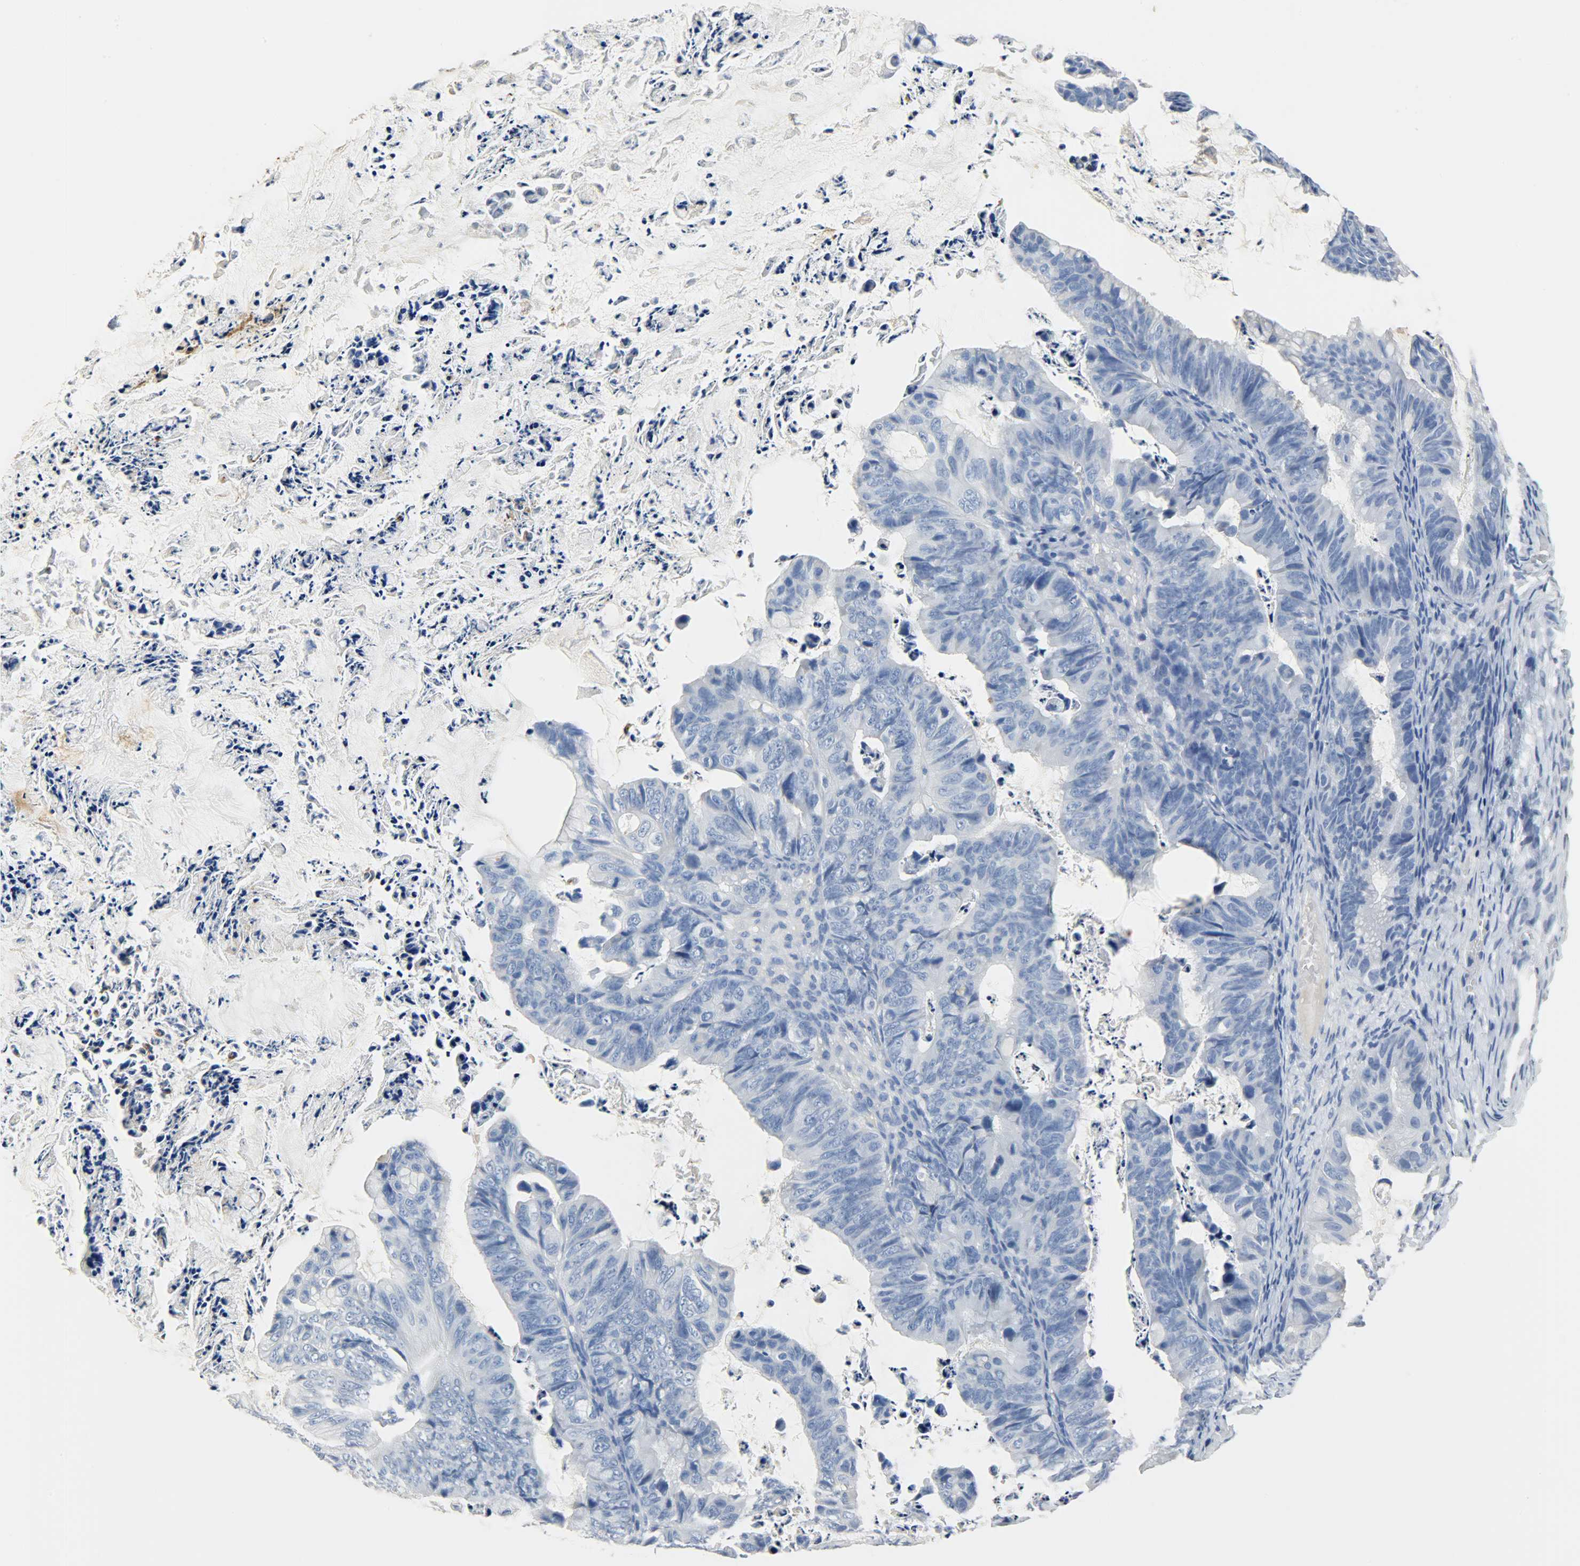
{"staining": {"intensity": "negative", "quantity": "none", "location": "none"}, "tissue": "ovarian cancer", "cell_type": "Tumor cells", "image_type": "cancer", "snomed": [{"axis": "morphology", "description": "Cystadenocarcinoma, mucinous, NOS"}, {"axis": "topography", "description": "Ovary"}], "caption": "This image is of ovarian mucinous cystadenocarcinoma stained with IHC to label a protein in brown with the nuclei are counter-stained blue. There is no positivity in tumor cells.", "gene": "CRP", "patient": {"sex": "female", "age": 36}}